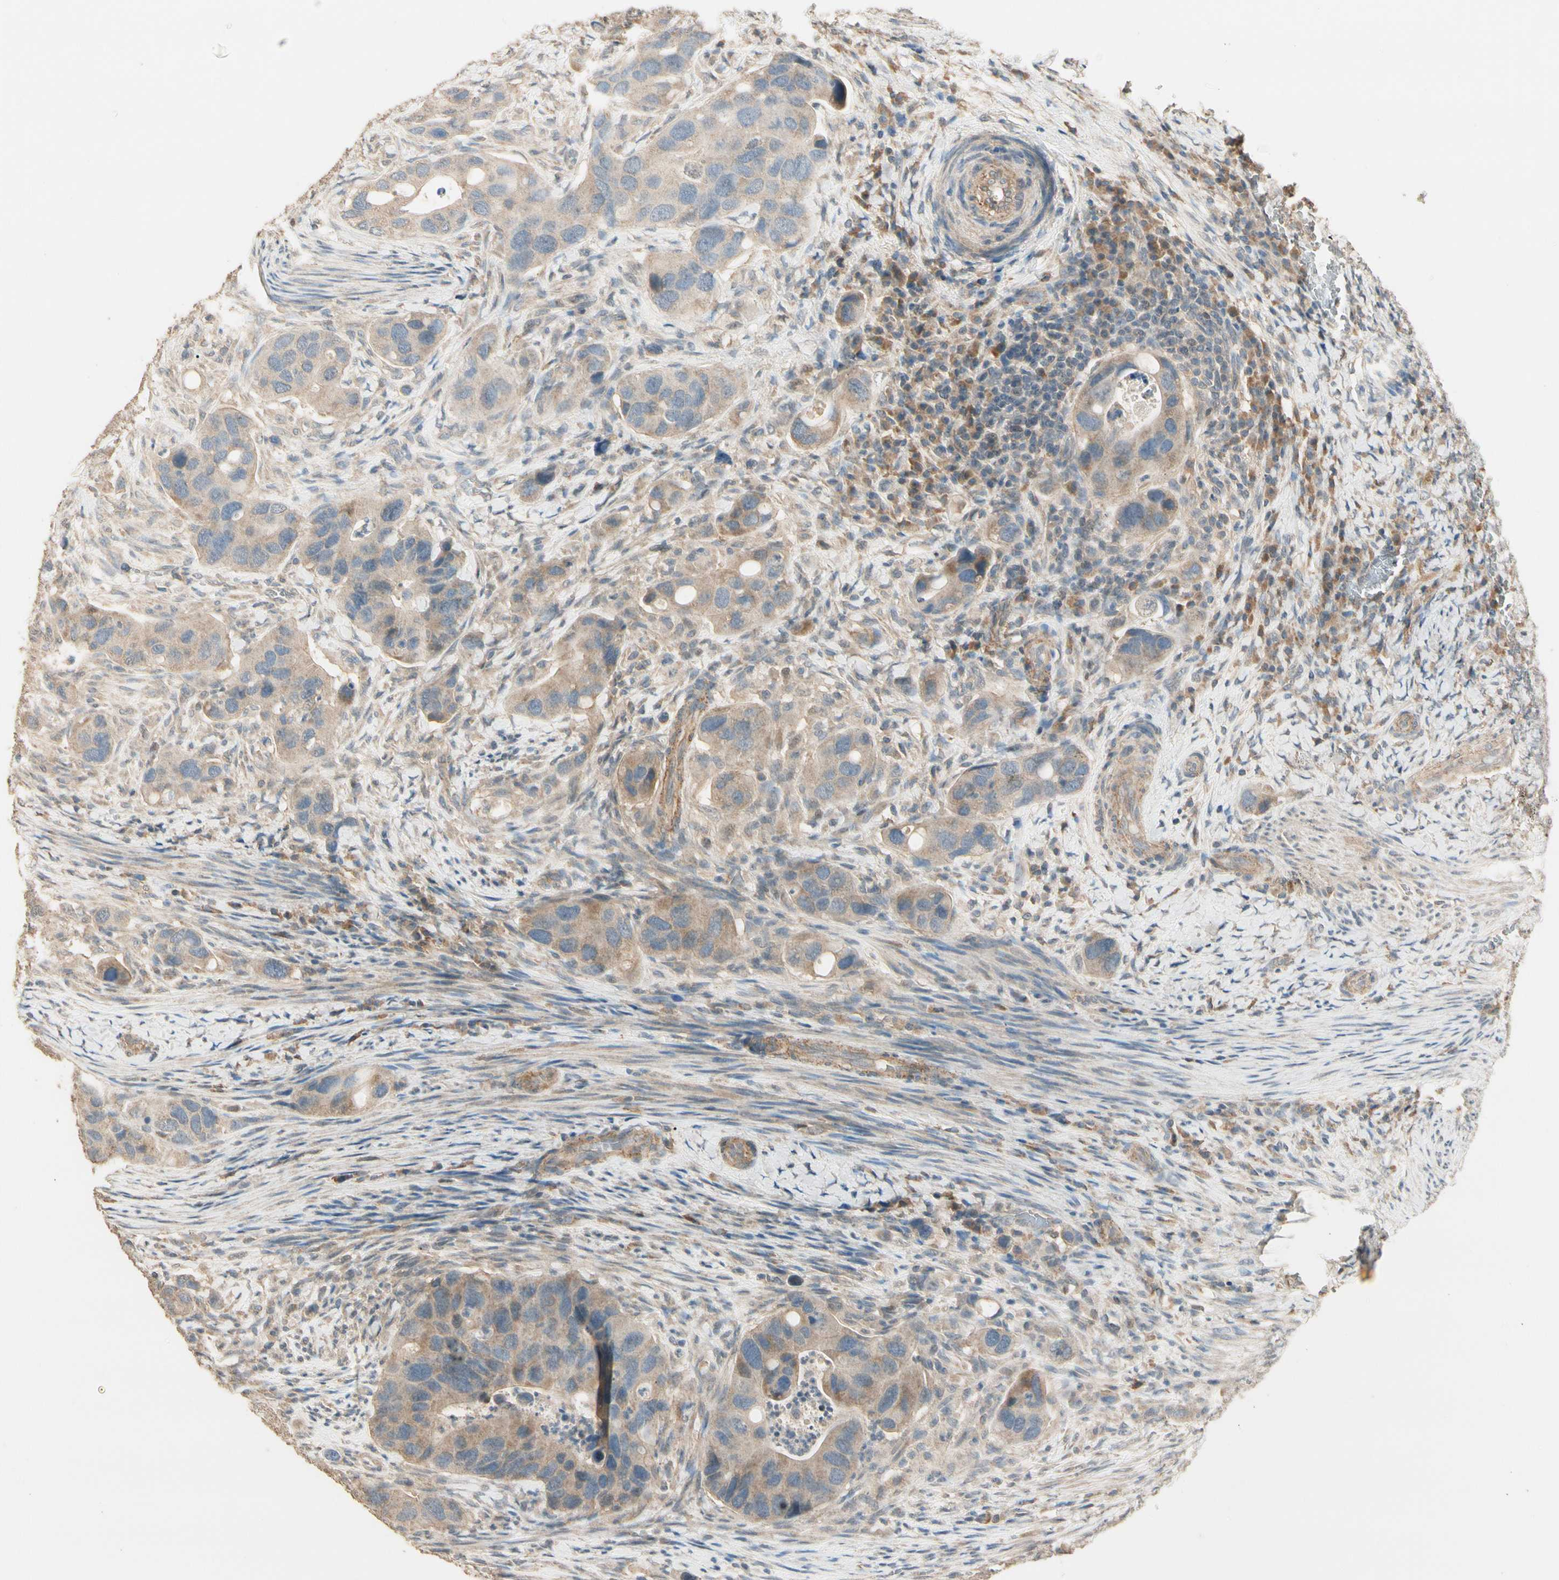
{"staining": {"intensity": "weak", "quantity": ">75%", "location": "cytoplasmic/membranous"}, "tissue": "colorectal cancer", "cell_type": "Tumor cells", "image_type": "cancer", "snomed": [{"axis": "morphology", "description": "Adenocarcinoma, NOS"}, {"axis": "topography", "description": "Rectum"}], "caption": "Protein staining of colorectal adenocarcinoma tissue demonstrates weak cytoplasmic/membranous positivity in about >75% of tumor cells.", "gene": "CDH6", "patient": {"sex": "female", "age": 57}}